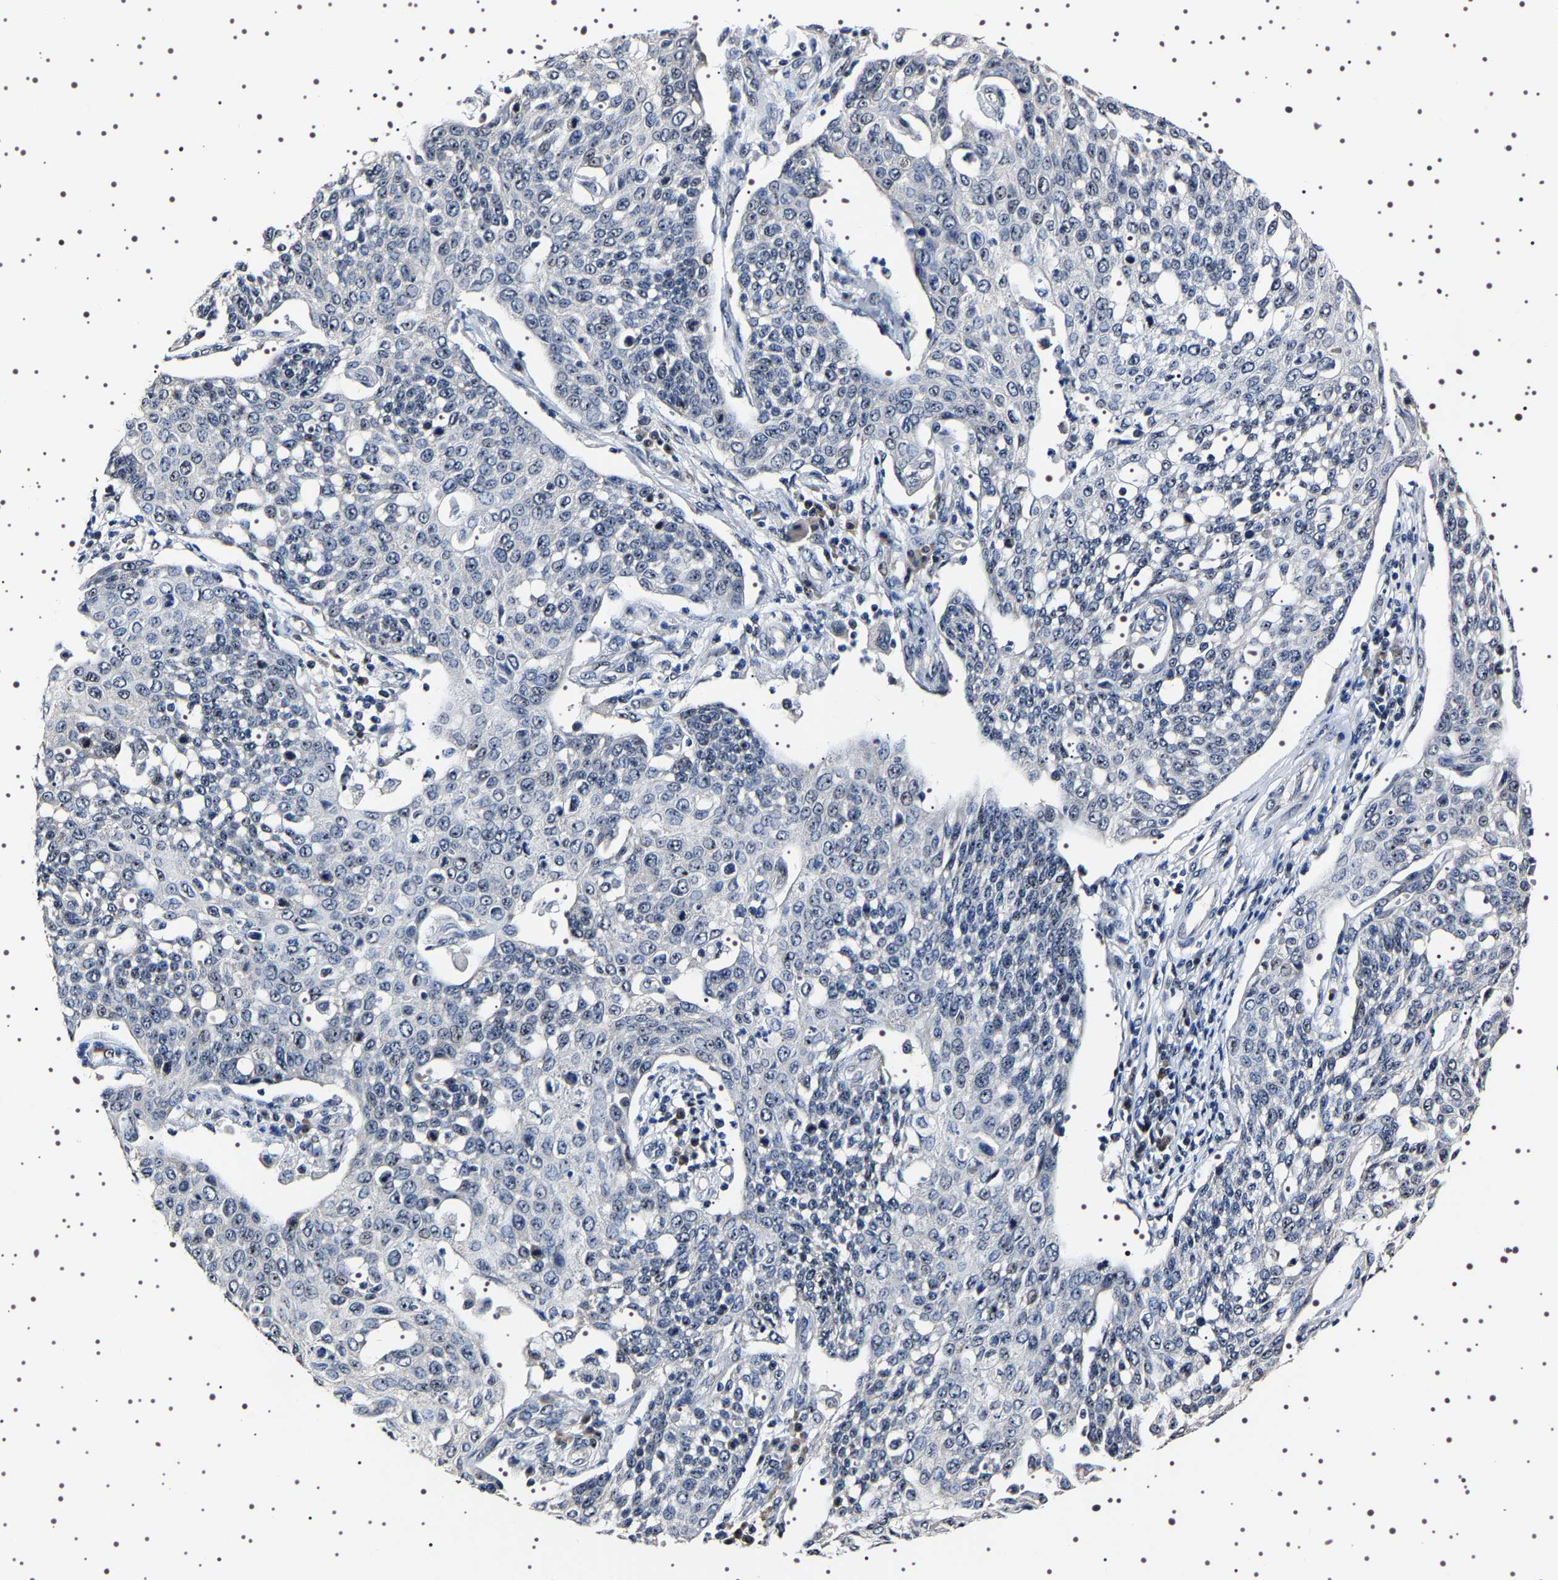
{"staining": {"intensity": "weak", "quantity": "25%-75%", "location": "nuclear"}, "tissue": "cervical cancer", "cell_type": "Tumor cells", "image_type": "cancer", "snomed": [{"axis": "morphology", "description": "Squamous cell carcinoma, NOS"}, {"axis": "topography", "description": "Cervix"}], "caption": "Protein expression analysis of cervical cancer (squamous cell carcinoma) displays weak nuclear positivity in approximately 25%-75% of tumor cells. The staining was performed using DAB to visualize the protein expression in brown, while the nuclei were stained in blue with hematoxylin (Magnification: 20x).", "gene": "GNL3", "patient": {"sex": "female", "age": 34}}